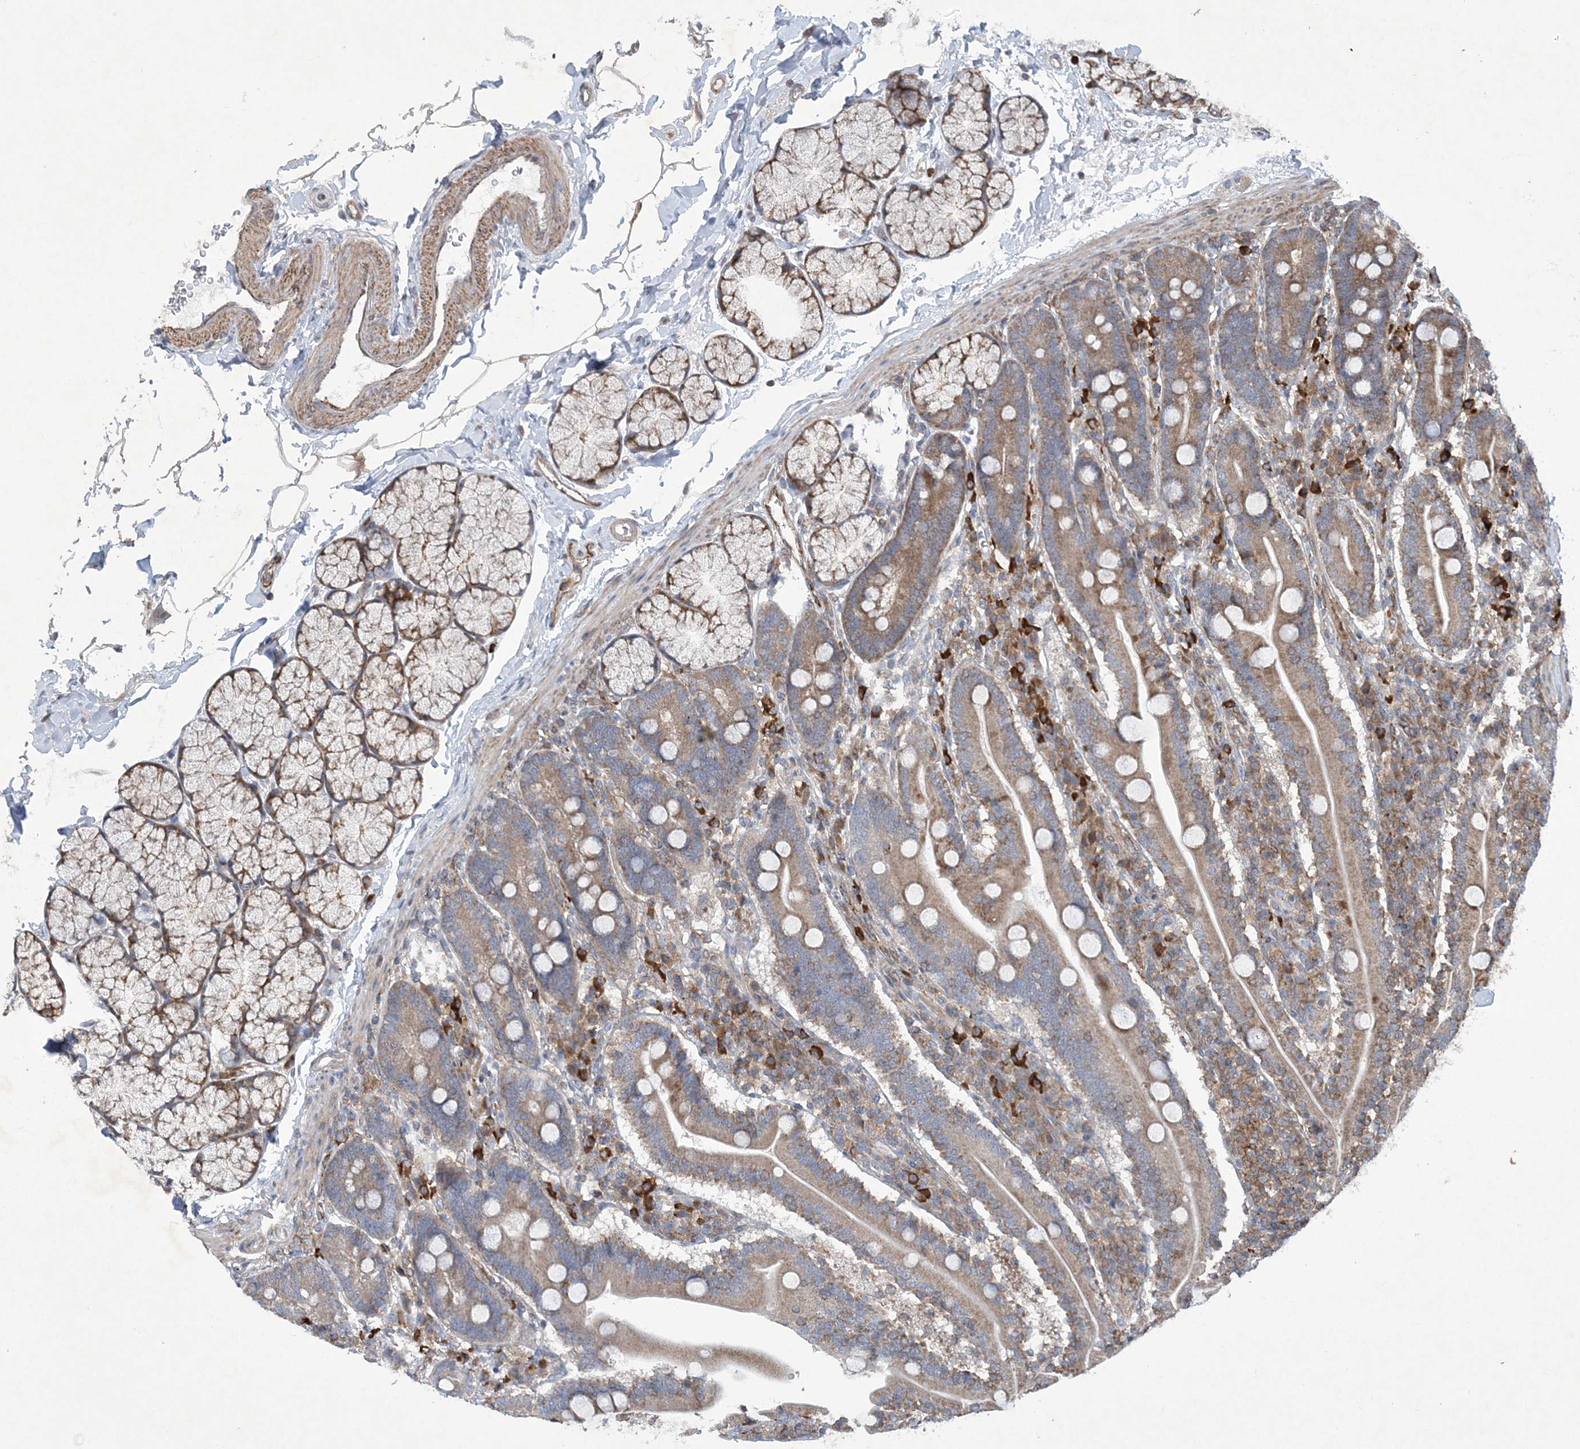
{"staining": {"intensity": "moderate", "quantity": ">75%", "location": "cytoplasmic/membranous"}, "tissue": "duodenum", "cell_type": "Glandular cells", "image_type": "normal", "snomed": [{"axis": "morphology", "description": "Normal tissue, NOS"}, {"axis": "topography", "description": "Duodenum"}], "caption": "Unremarkable duodenum reveals moderate cytoplasmic/membranous expression in approximately >75% of glandular cells, visualized by immunohistochemistry.", "gene": "N4BP2", "patient": {"sex": "male", "age": 35}}